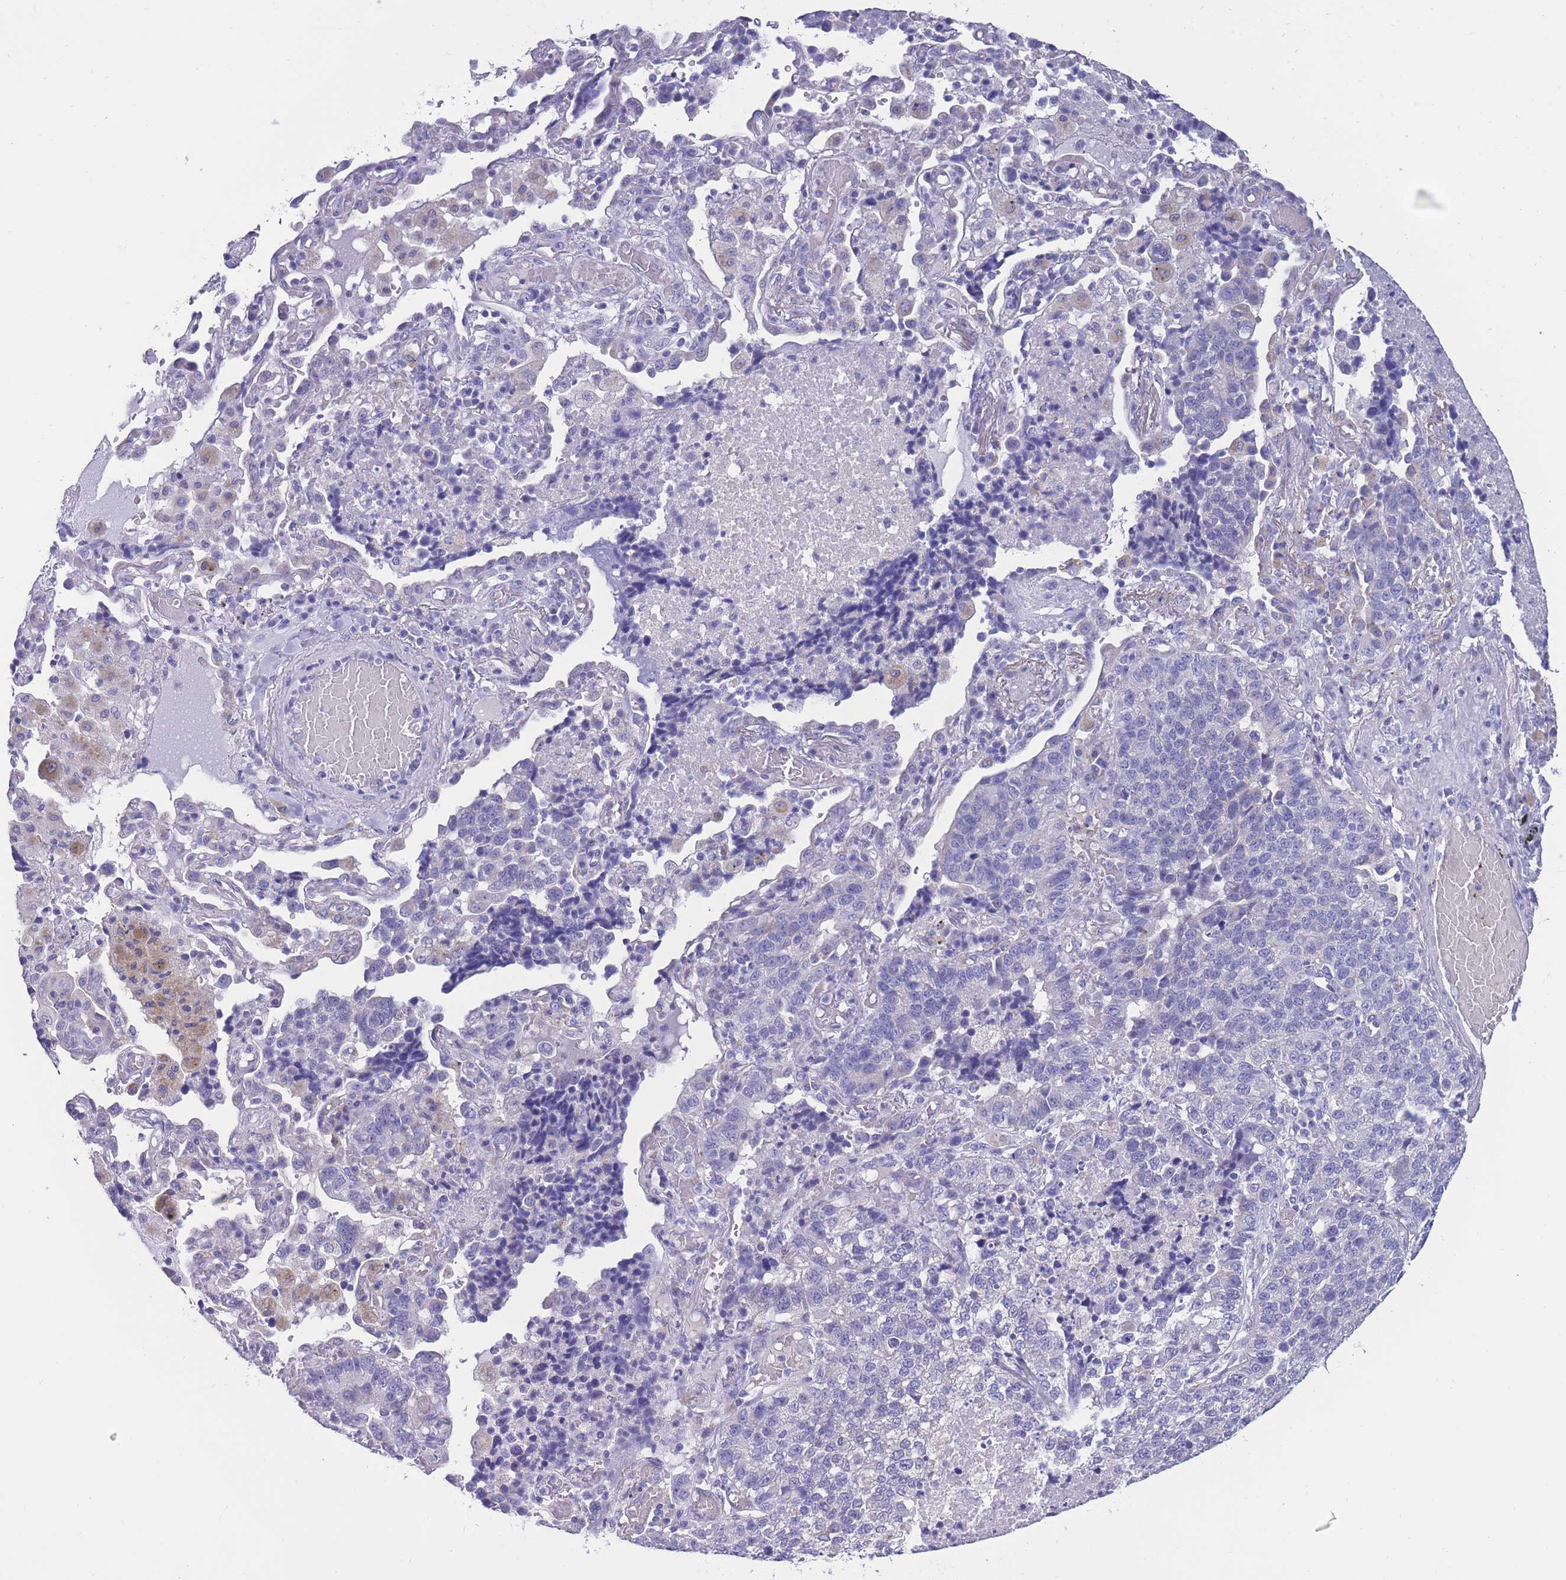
{"staining": {"intensity": "negative", "quantity": "none", "location": "none"}, "tissue": "lung cancer", "cell_type": "Tumor cells", "image_type": "cancer", "snomed": [{"axis": "morphology", "description": "Adenocarcinoma, NOS"}, {"axis": "topography", "description": "Lung"}], "caption": "IHC image of neoplastic tissue: adenocarcinoma (lung) stained with DAB (3,3'-diaminobenzidine) demonstrates no significant protein staining in tumor cells.", "gene": "INTS2", "patient": {"sex": "male", "age": 49}}